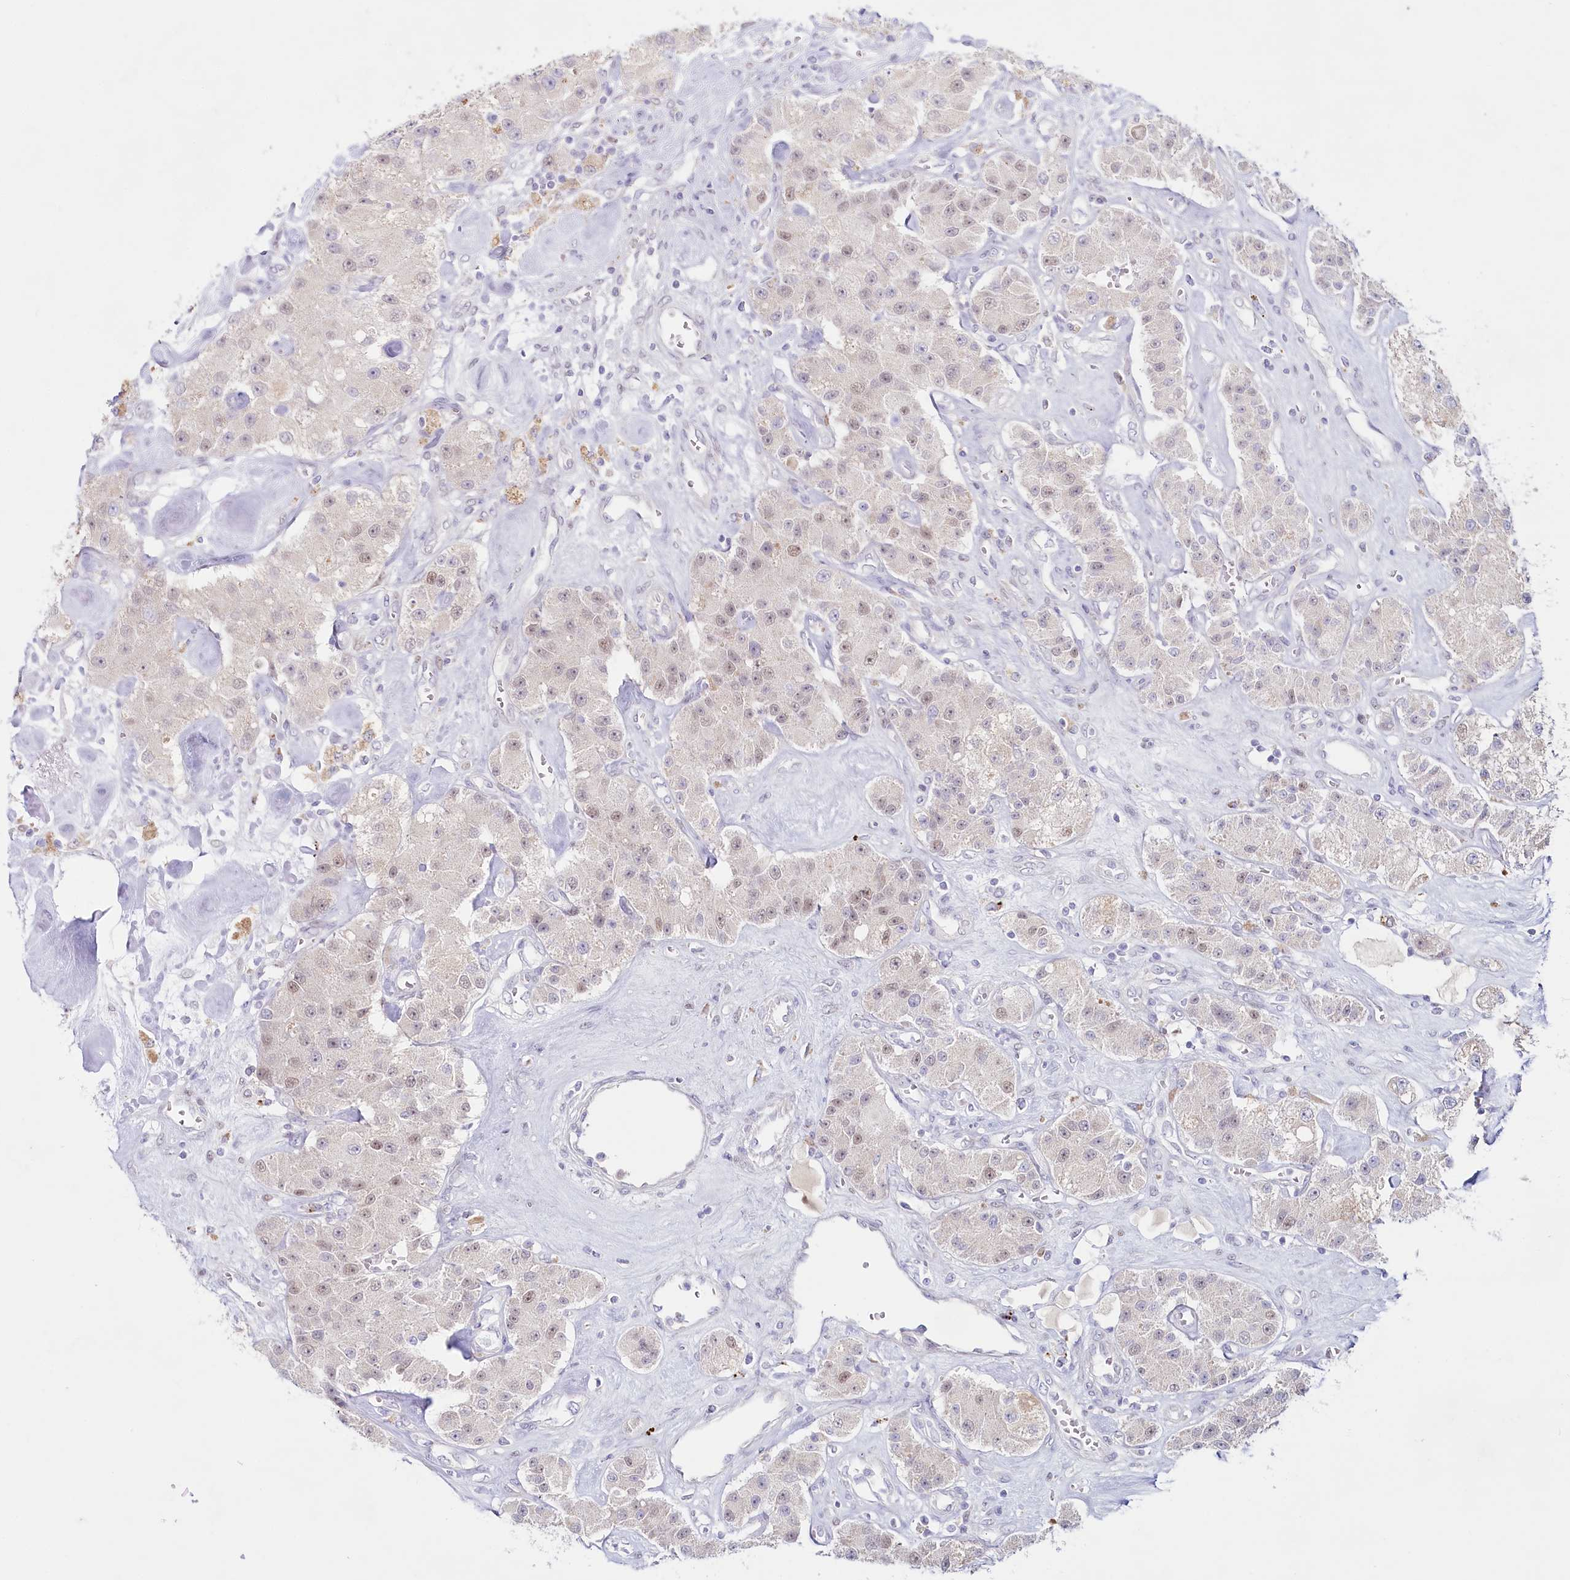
{"staining": {"intensity": "weak", "quantity": ">75%", "location": "cytoplasmic/membranous,nuclear"}, "tissue": "carcinoid", "cell_type": "Tumor cells", "image_type": "cancer", "snomed": [{"axis": "morphology", "description": "Carcinoid, malignant, NOS"}, {"axis": "topography", "description": "Pancreas"}], "caption": "A micrograph of carcinoid (malignant) stained for a protein reveals weak cytoplasmic/membranous and nuclear brown staining in tumor cells.", "gene": "PSAPL1", "patient": {"sex": "male", "age": 41}}